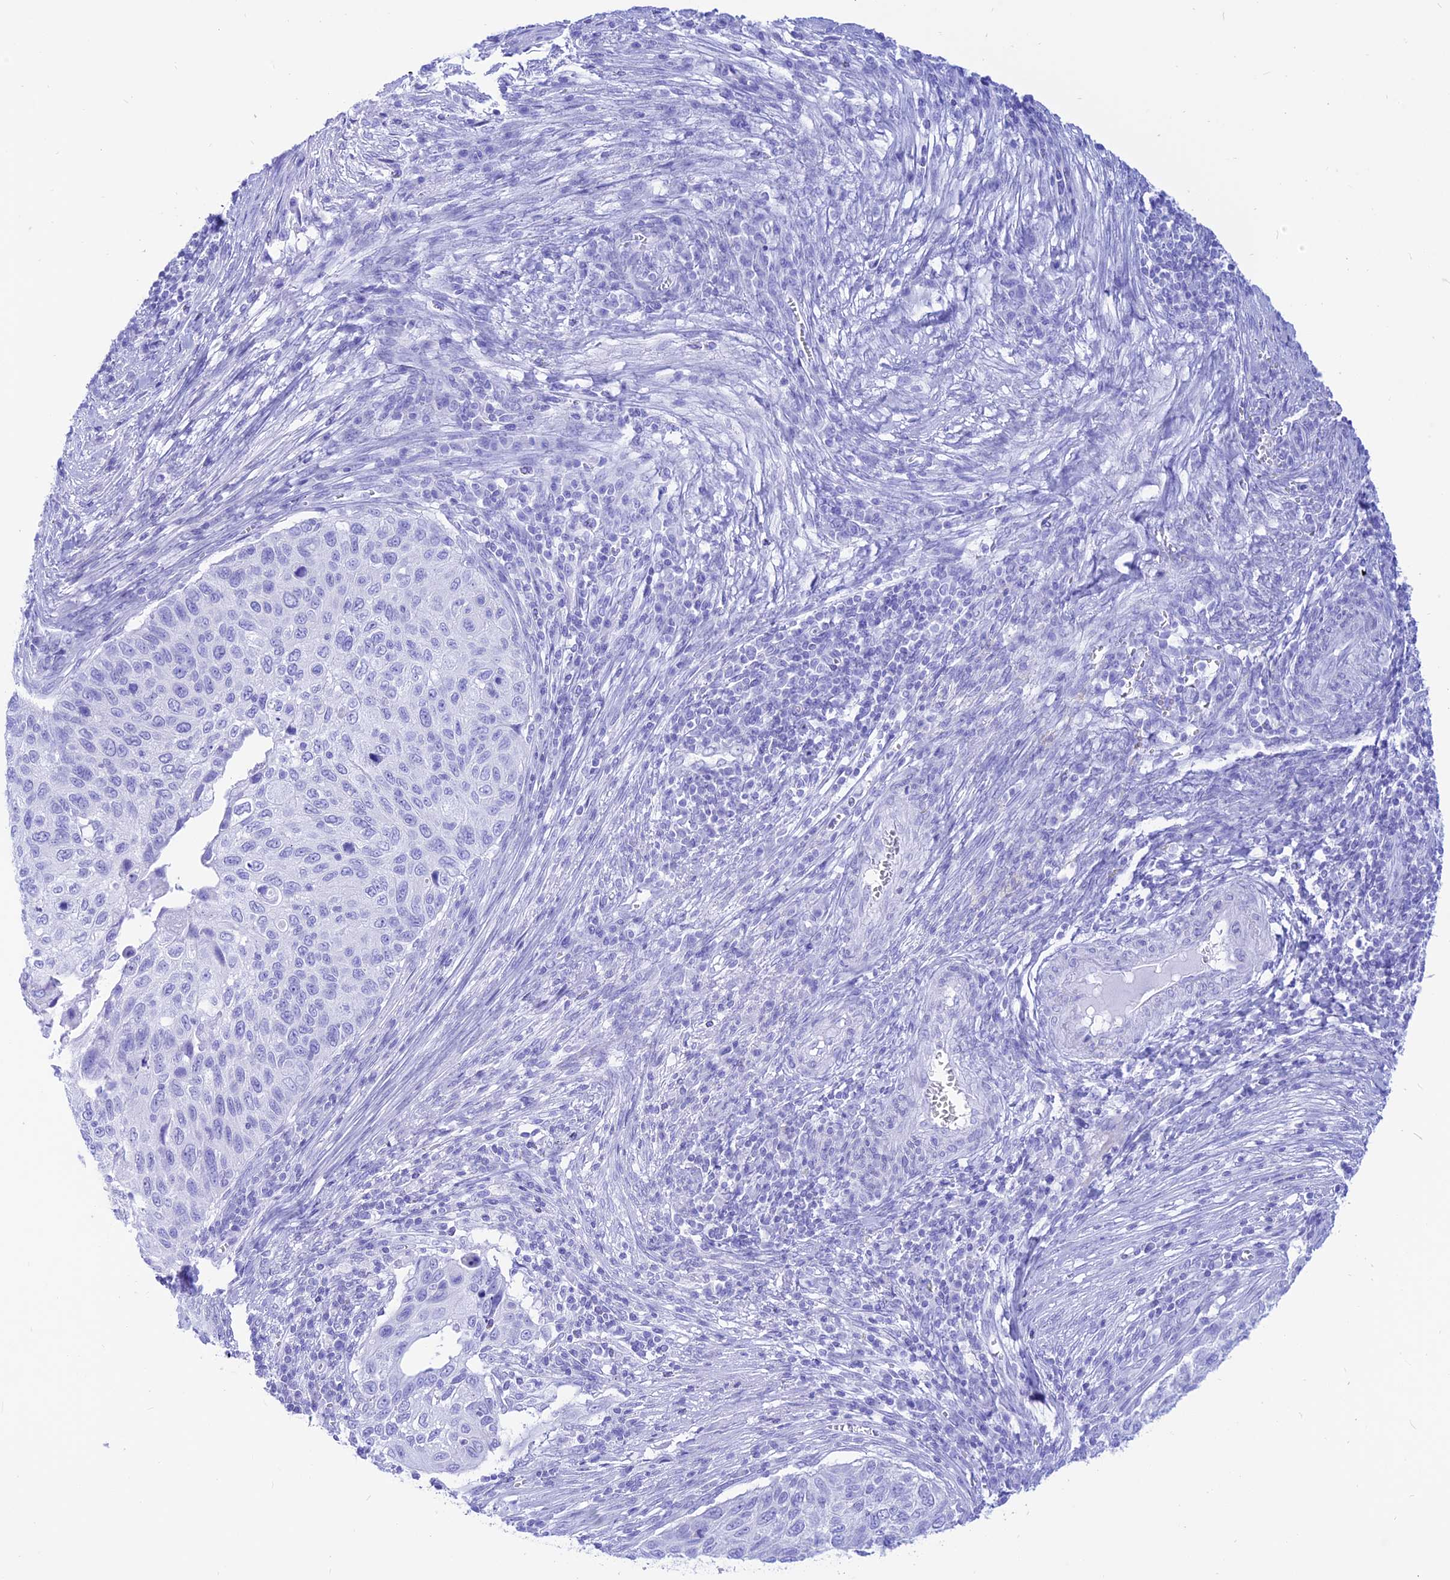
{"staining": {"intensity": "negative", "quantity": "none", "location": "none"}, "tissue": "cervical cancer", "cell_type": "Tumor cells", "image_type": "cancer", "snomed": [{"axis": "morphology", "description": "Squamous cell carcinoma, NOS"}, {"axis": "topography", "description": "Cervix"}], "caption": "The immunohistochemistry (IHC) micrograph has no significant staining in tumor cells of cervical squamous cell carcinoma tissue.", "gene": "PRNP", "patient": {"sex": "female", "age": 70}}